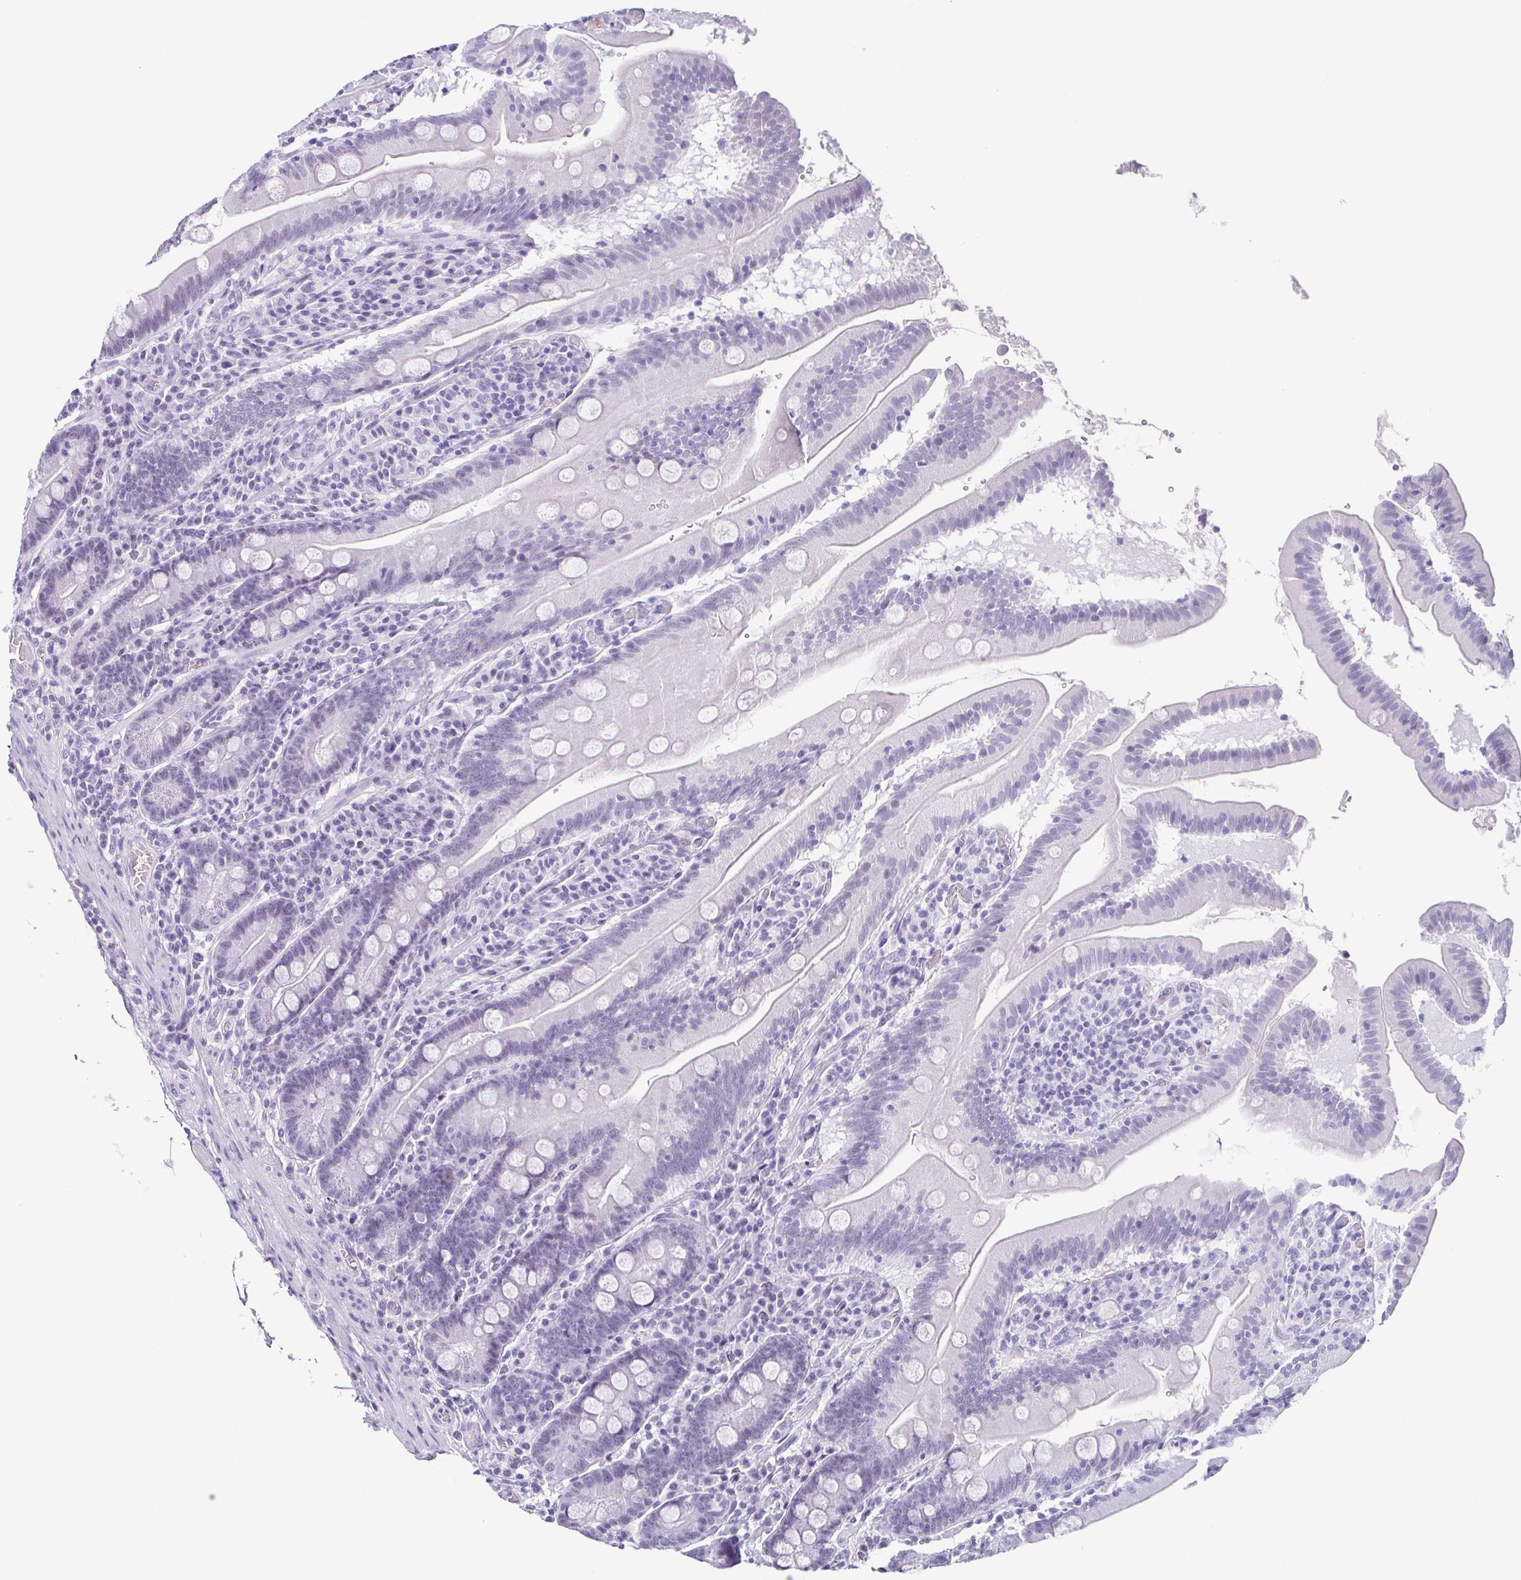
{"staining": {"intensity": "negative", "quantity": "none", "location": "none"}, "tissue": "small intestine", "cell_type": "Glandular cells", "image_type": "normal", "snomed": [{"axis": "morphology", "description": "Normal tissue, NOS"}, {"axis": "topography", "description": "Small intestine"}], "caption": "DAB (3,3'-diaminobenzidine) immunohistochemical staining of benign human small intestine demonstrates no significant positivity in glandular cells.", "gene": "ESX1", "patient": {"sex": "male", "age": 37}}